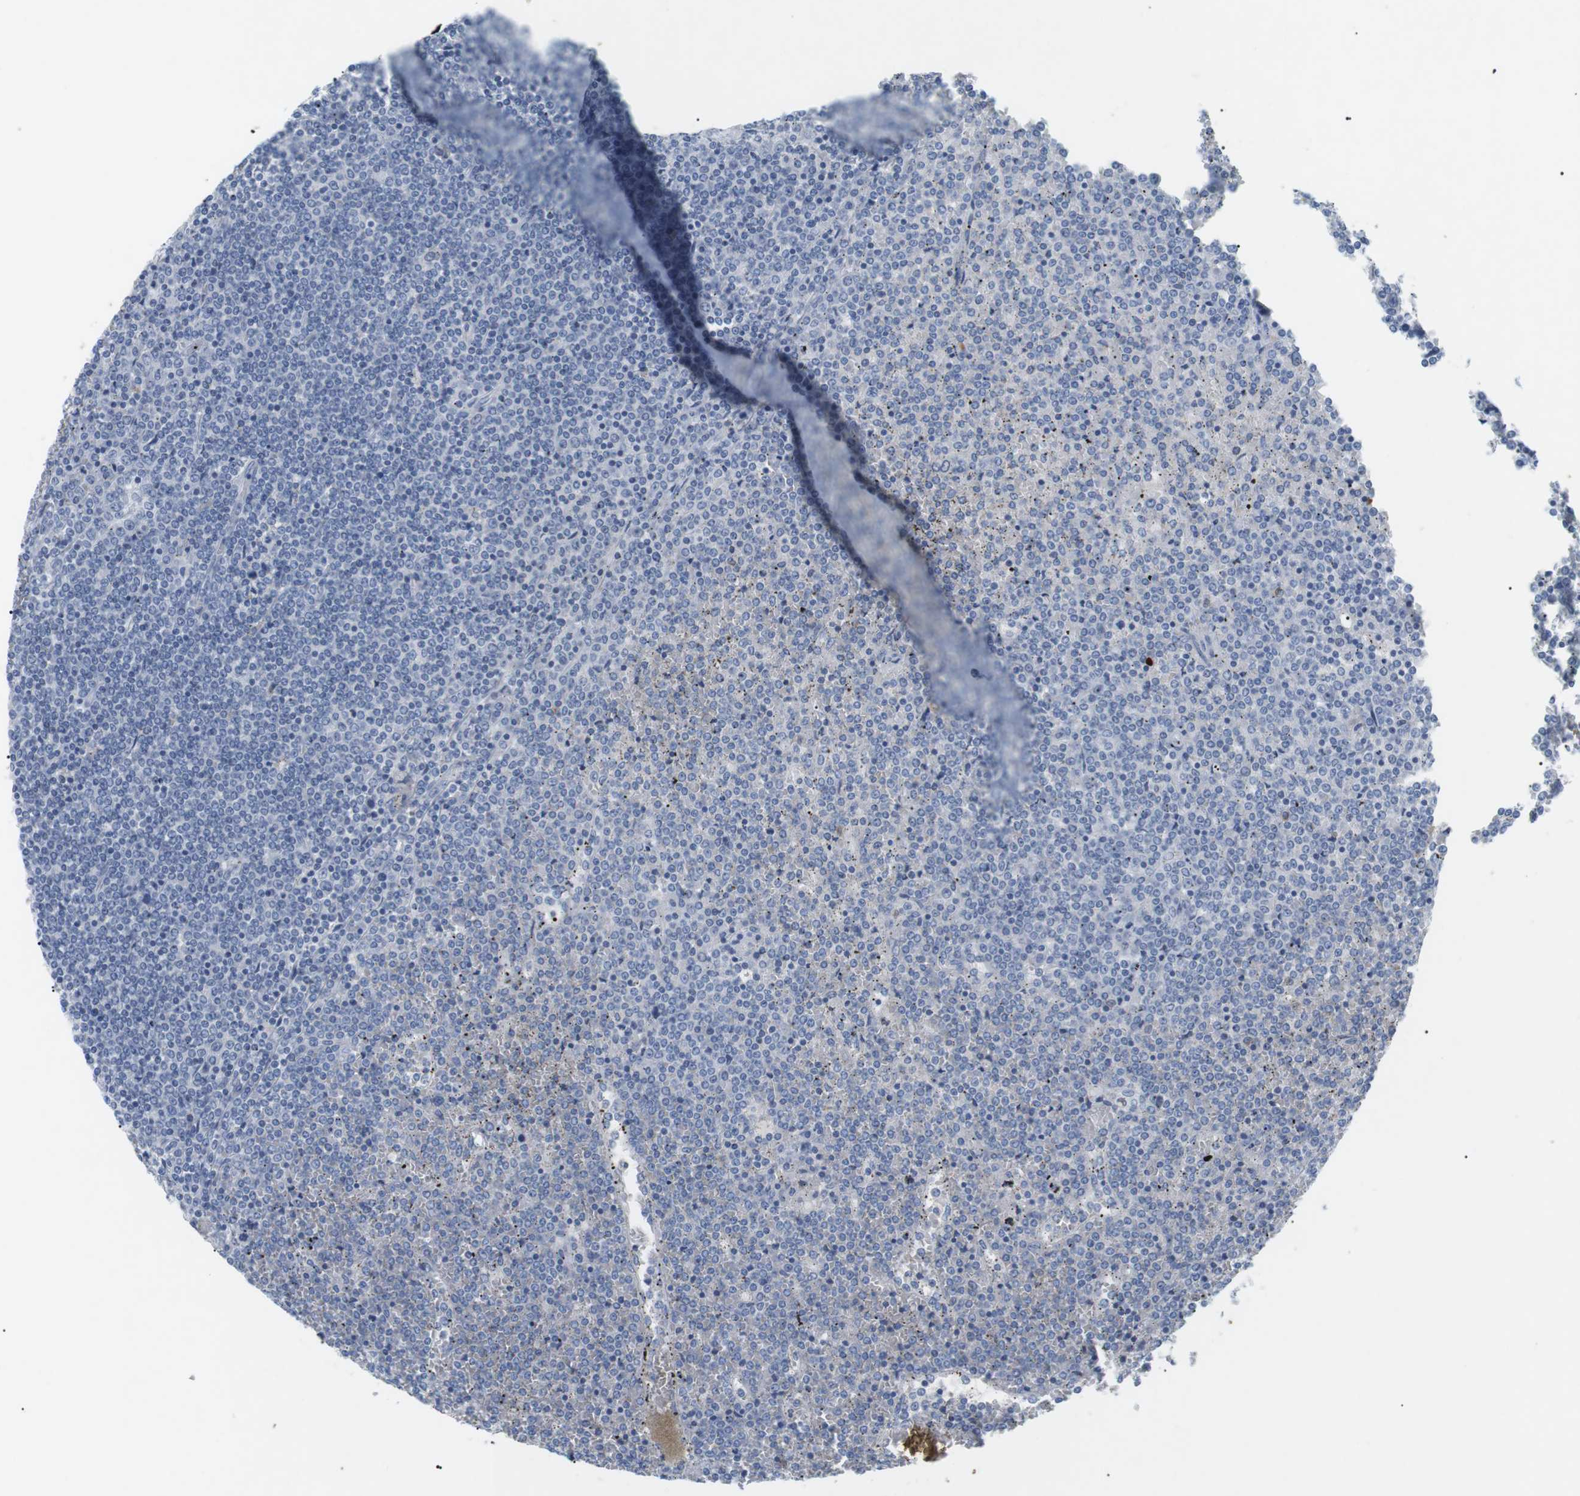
{"staining": {"intensity": "negative", "quantity": "none", "location": "none"}, "tissue": "lymphoma", "cell_type": "Tumor cells", "image_type": "cancer", "snomed": [{"axis": "morphology", "description": "Malignant lymphoma, non-Hodgkin's type, Low grade"}, {"axis": "topography", "description": "Spleen"}], "caption": "The immunohistochemistry photomicrograph has no significant positivity in tumor cells of lymphoma tissue.", "gene": "HBG2", "patient": {"sex": "female", "age": 19}}